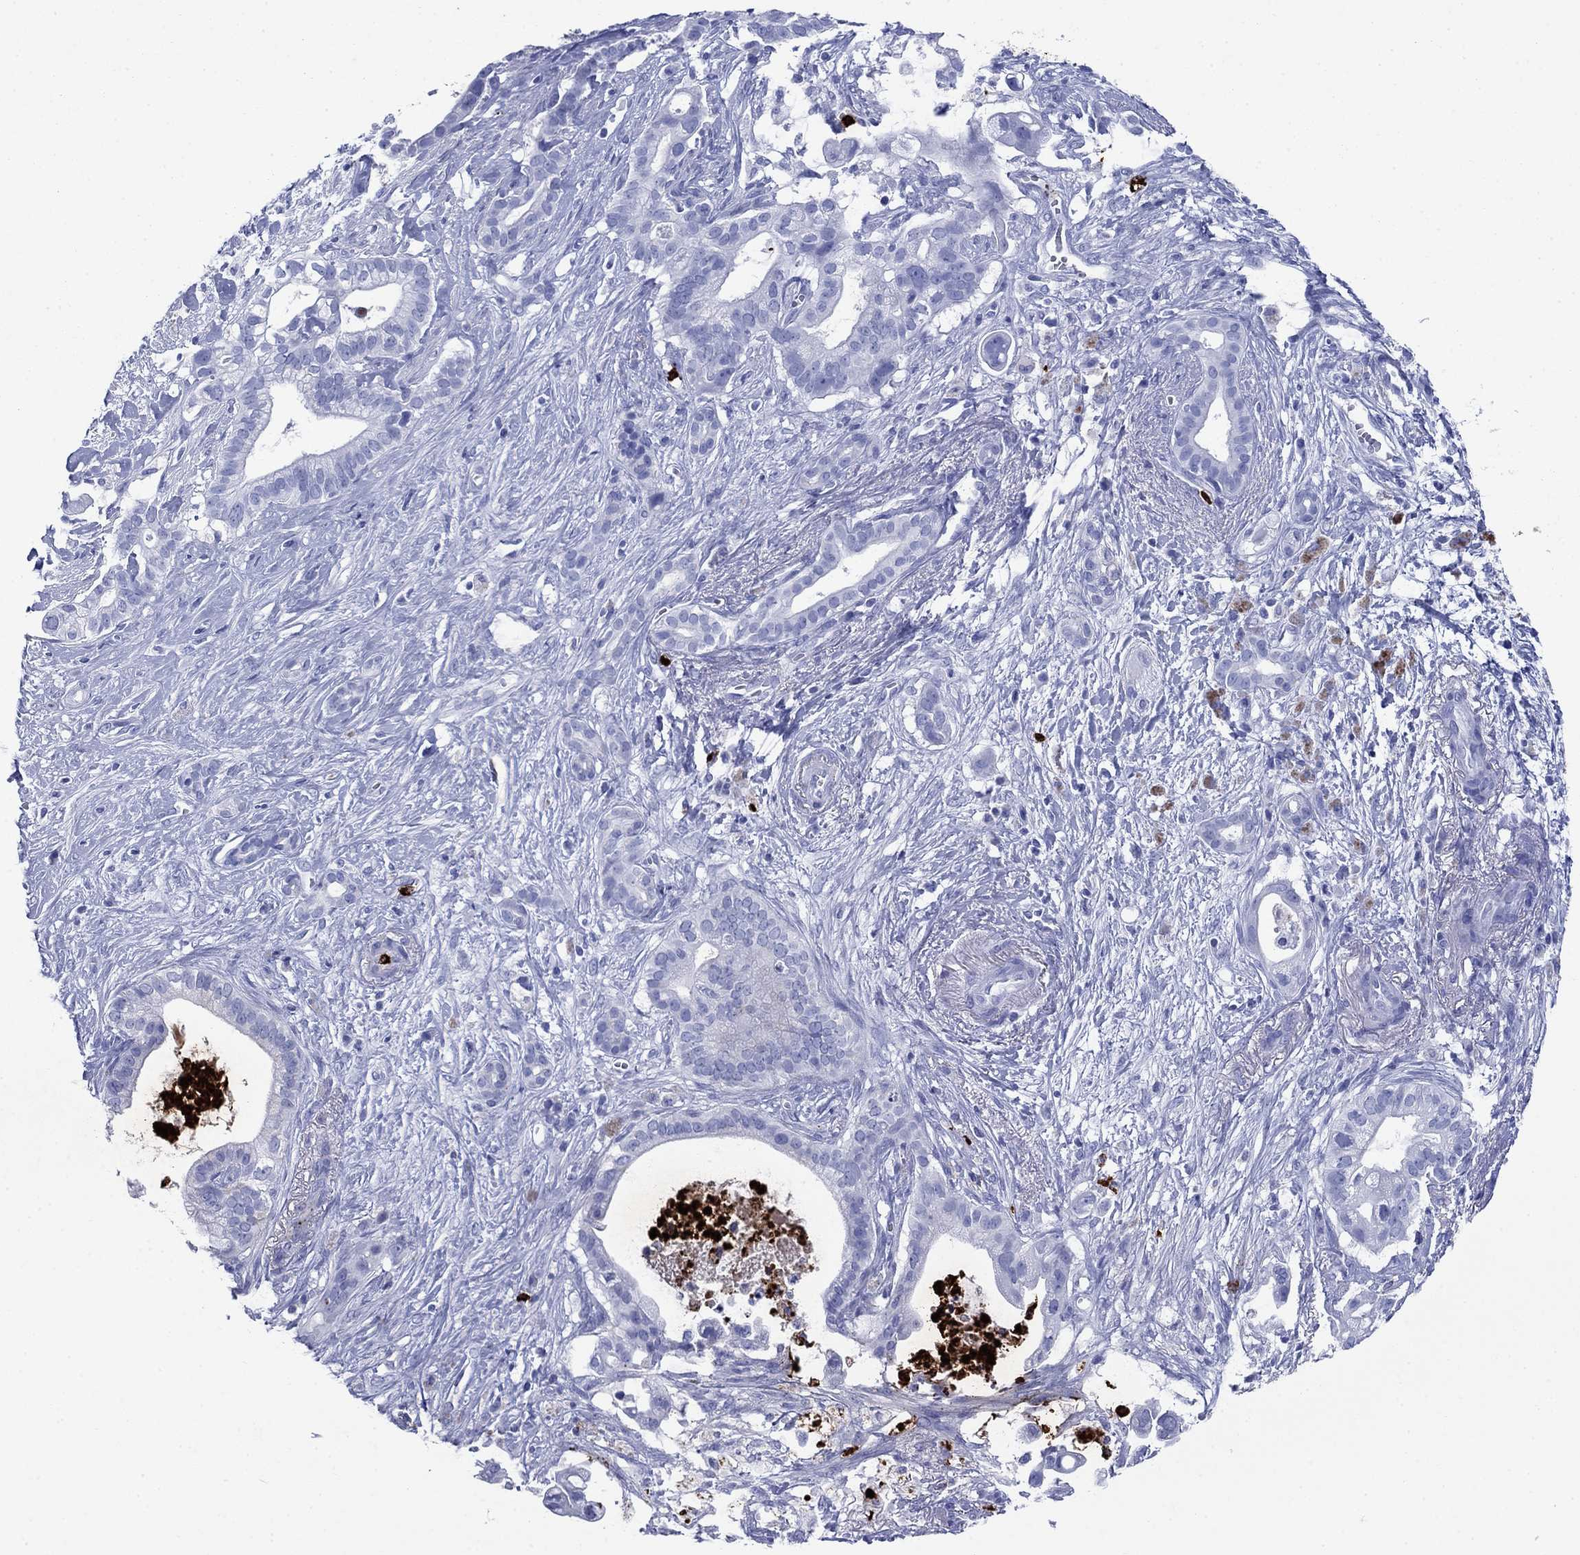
{"staining": {"intensity": "negative", "quantity": "none", "location": "none"}, "tissue": "pancreatic cancer", "cell_type": "Tumor cells", "image_type": "cancer", "snomed": [{"axis": "morphology", "description": "Adenocarcinoma, NOS"}, {"axis": "topography", "description": "Pancreas"}], "caption": "Tumor cells show no significant staining in pancreatic cancer.", "gene": "AZU1", "patient": {"sex": "male", "age": 61}}